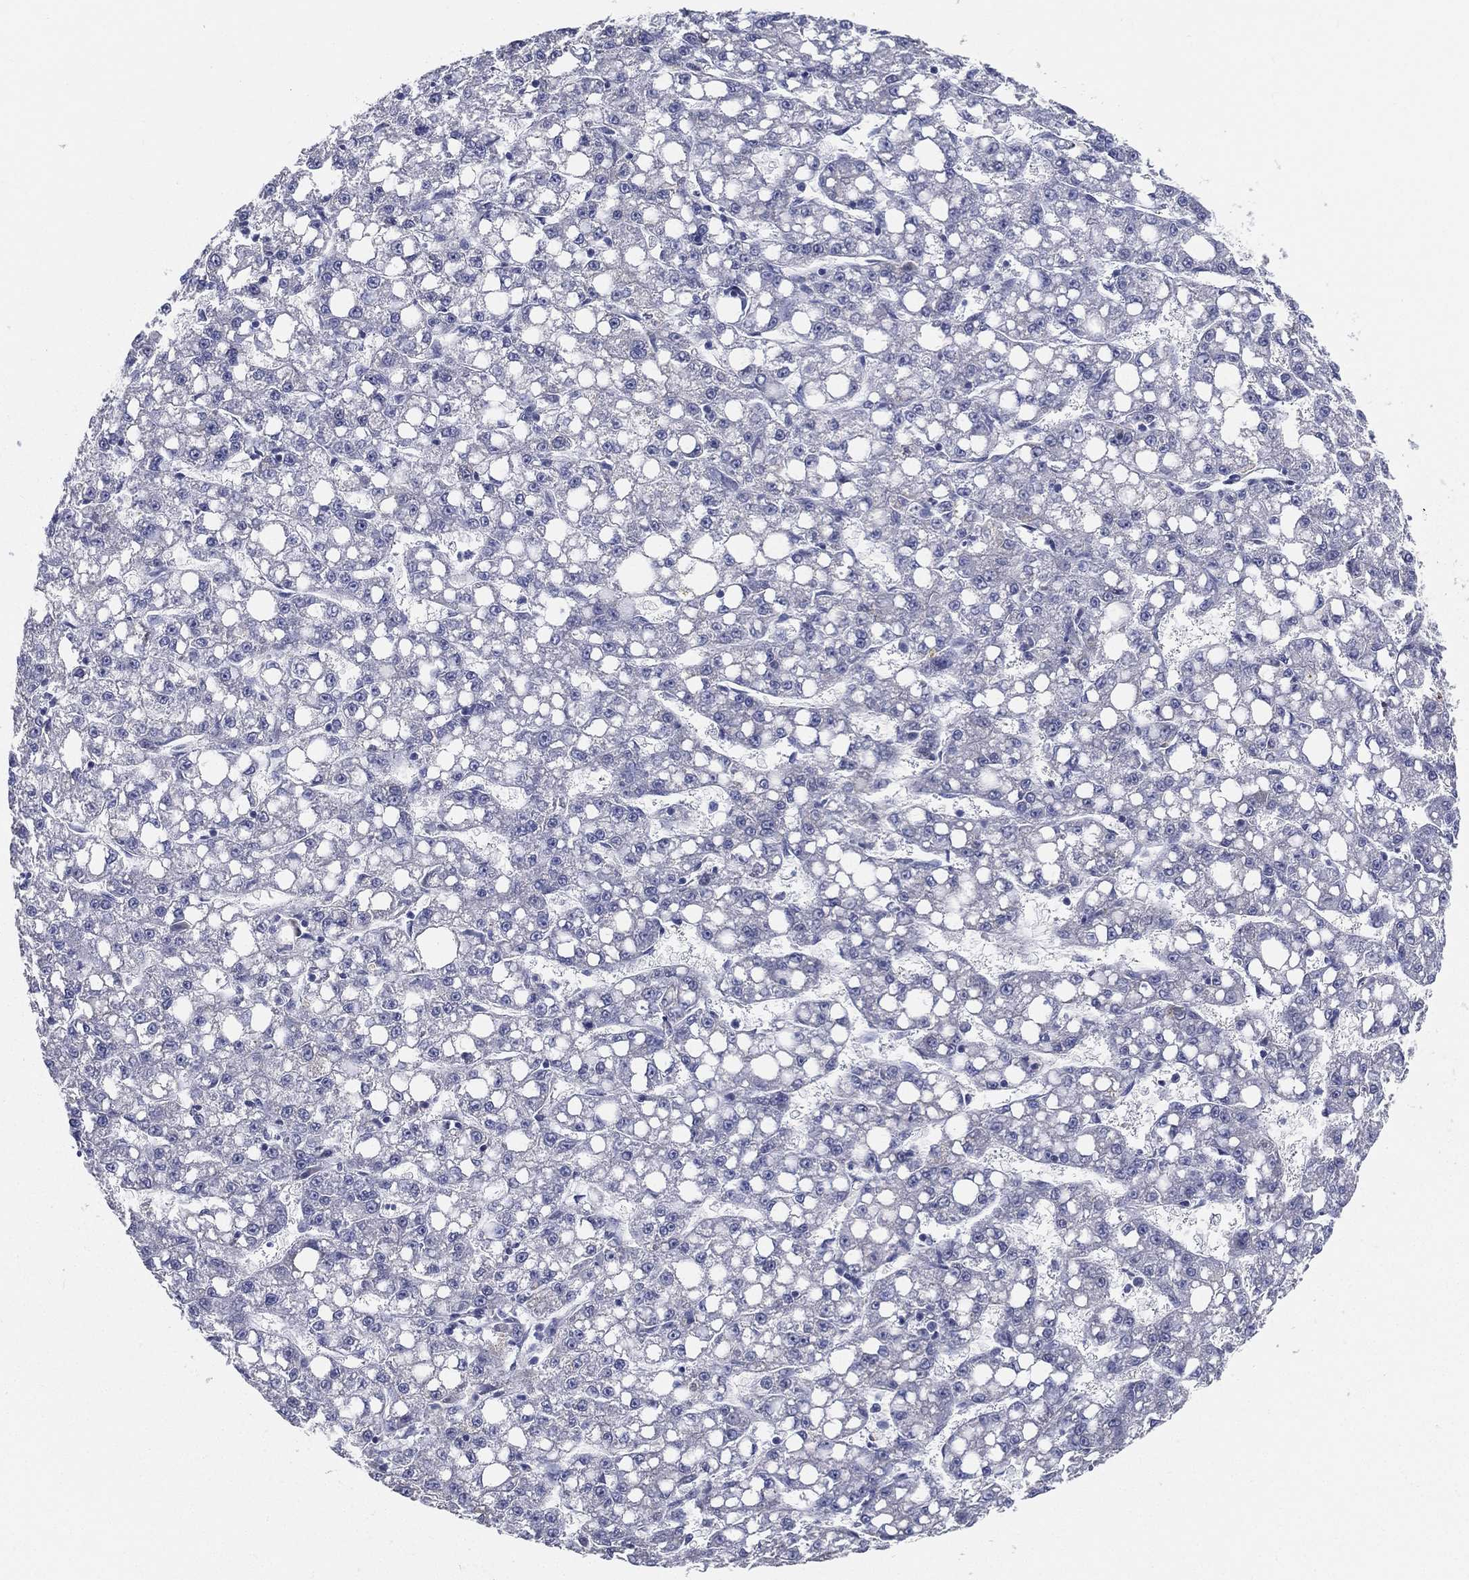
{"staining": {"intensity": "negative", "quantity": "none", "location": "none"}, "tissue": "liver cancer", "cell_type": "Tumor cells", "image_type": "cancer", "snomed": [{"axis": "morphology", "description": "Carcinoma, Hepatocellular, NOS"}, {"axis": "topography", "description": "Liver"}], "caption": "A photomicrograph of liver hepatocellular carcinoma stained for a protein exhibits no brown staining in tumor cells.", "gene": "STS", "patient": {"sex": "female", "age": 65}}